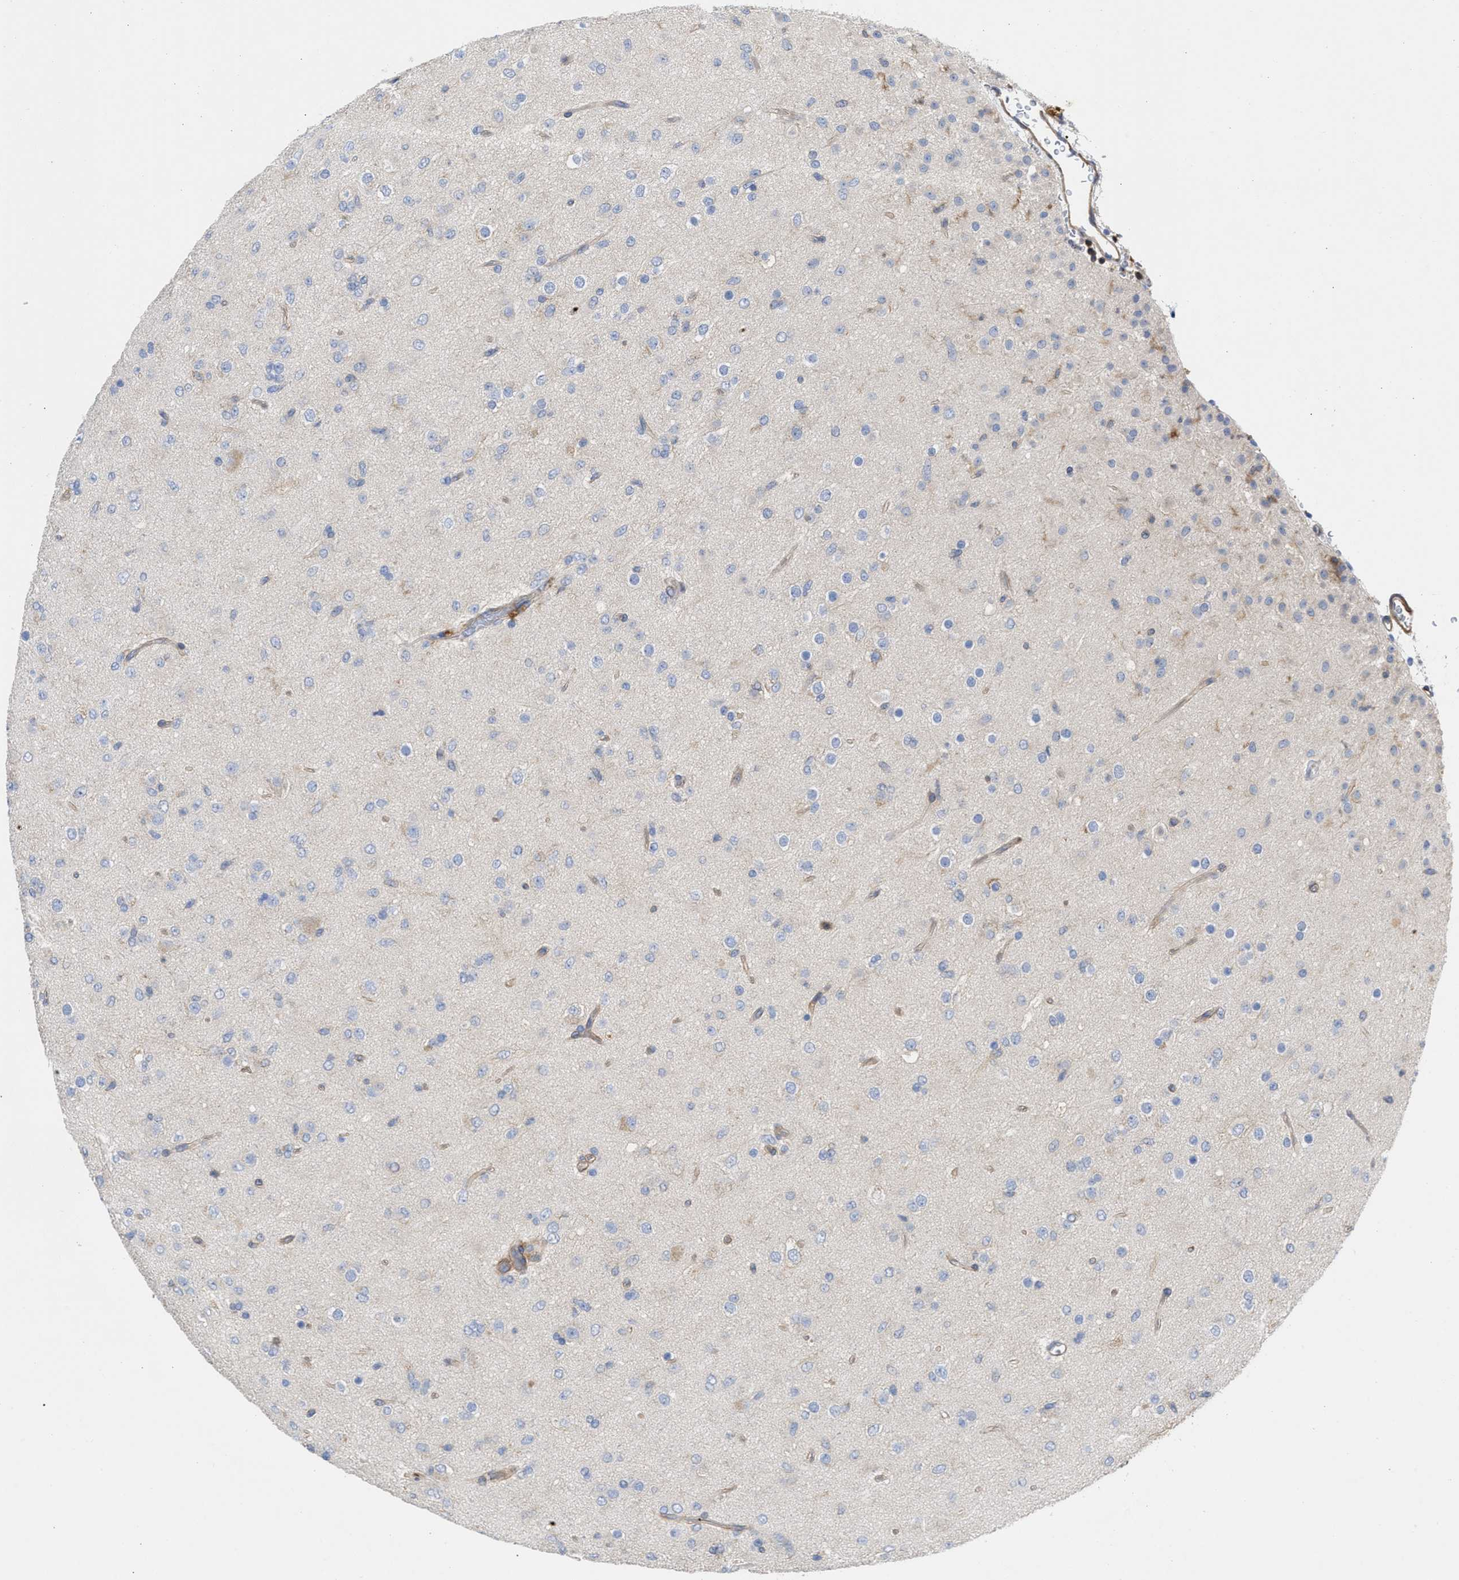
{"staining": {"intensity": "negative", "quantity": "none", "location": "none"}, "tissue": "glioma", "cell_type": "Tumor cells", "image_type": "cancer", "snomed": [{"axis": "morphology", "description": "Glioma, malignant, Low grade"}, {"axis": "topography", "description": "Brain"}], "caption": "A high-resolution histopathology image shows immunohistochemistry staining of malignant glioma (low-grade), which shows no significant expression in tumor cells.", "gene": "HS3ST5", "patient": {"sex": "male", "age": 65}}